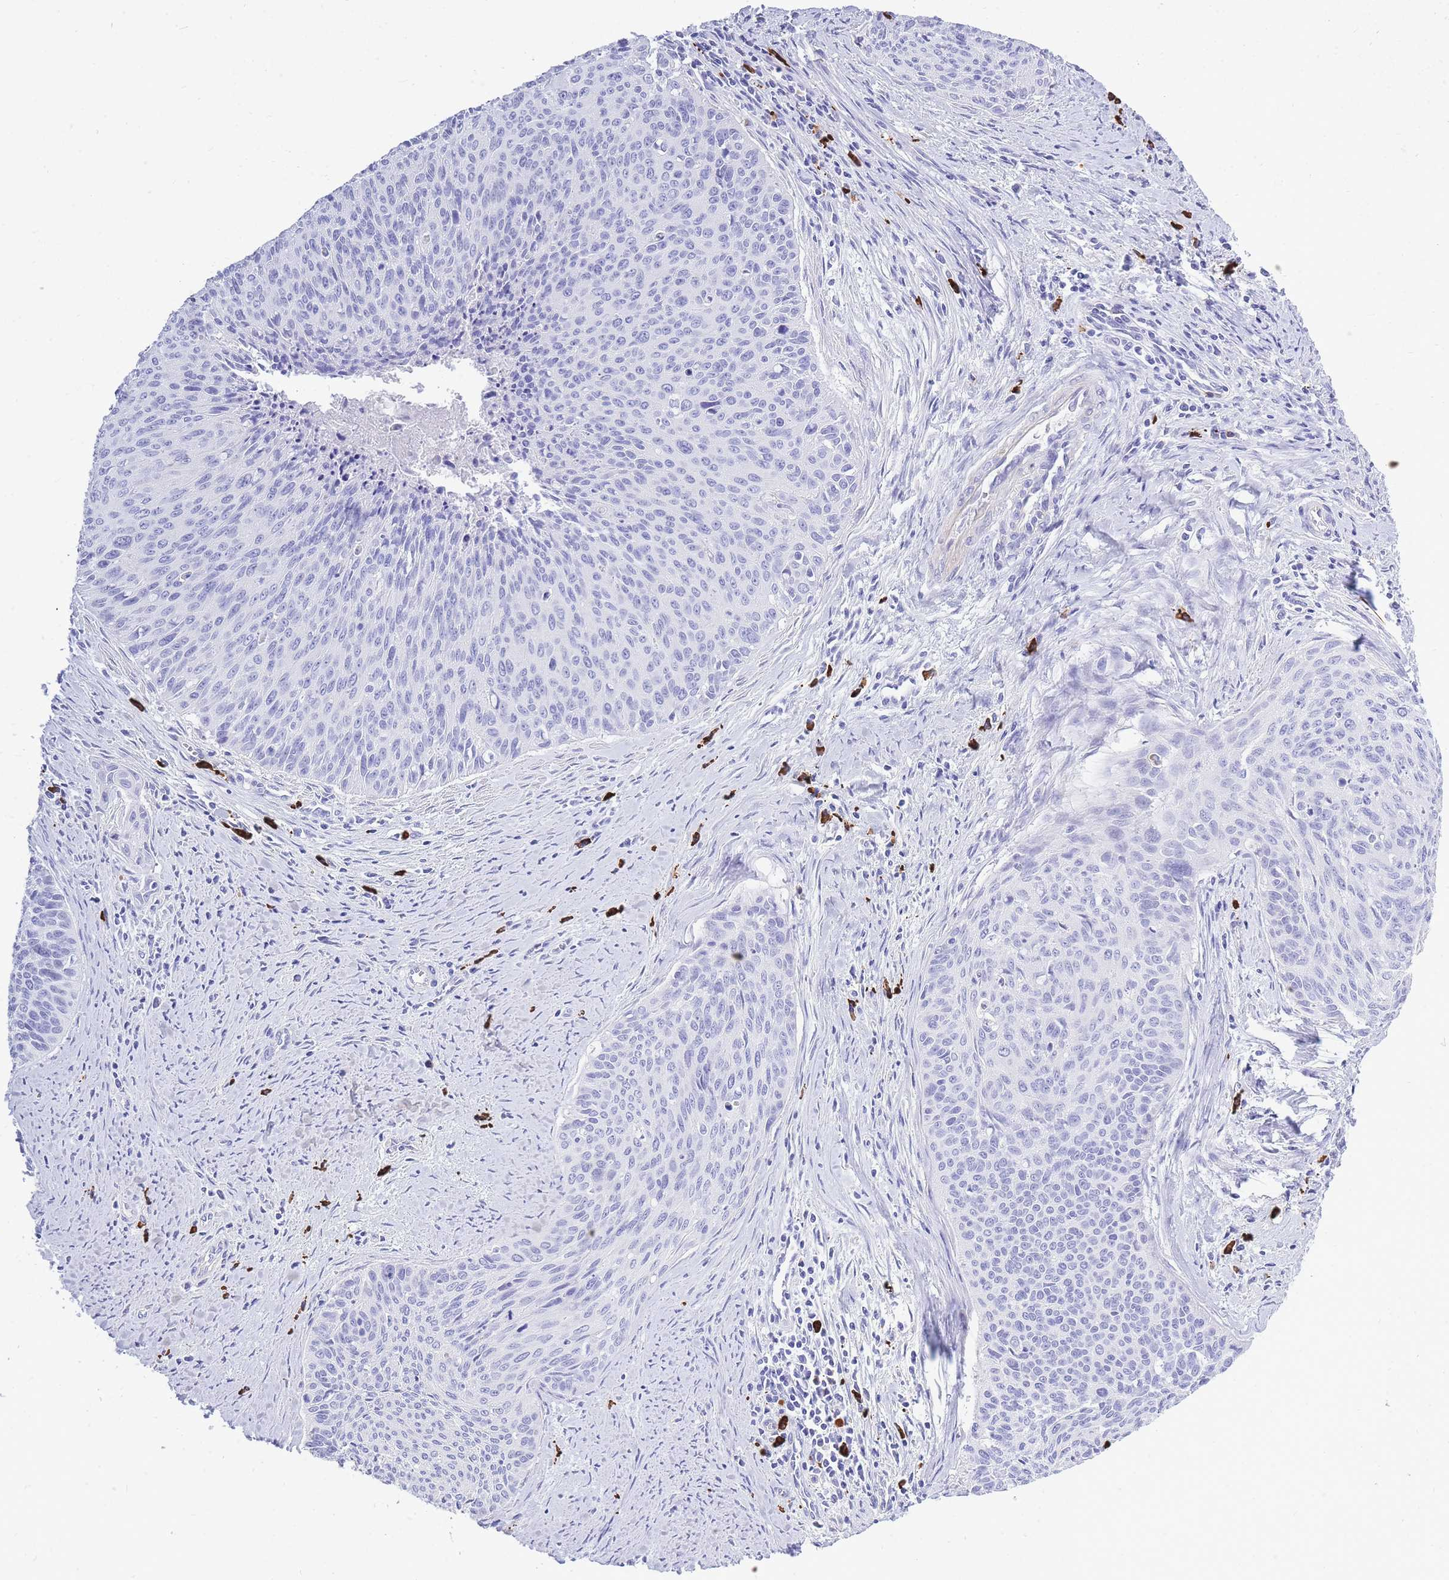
{"staining": {"intensity": "negative", "quantity": "none", "location": "none"}, "tissue": "cervical cancer", "cell_type": "Tumor cells", "image_type": "cancer", "snomed": [{"axis": "morphology", "description": "Squamous cell carcinoma, NOS"}, {"axis": "topography", "description": "Cervix"}], "caption": "Tumor cells show no significant positivity in cervical cancer.", "gene": "ZFP62", "patient": {"sex": "female", "age": 55}}